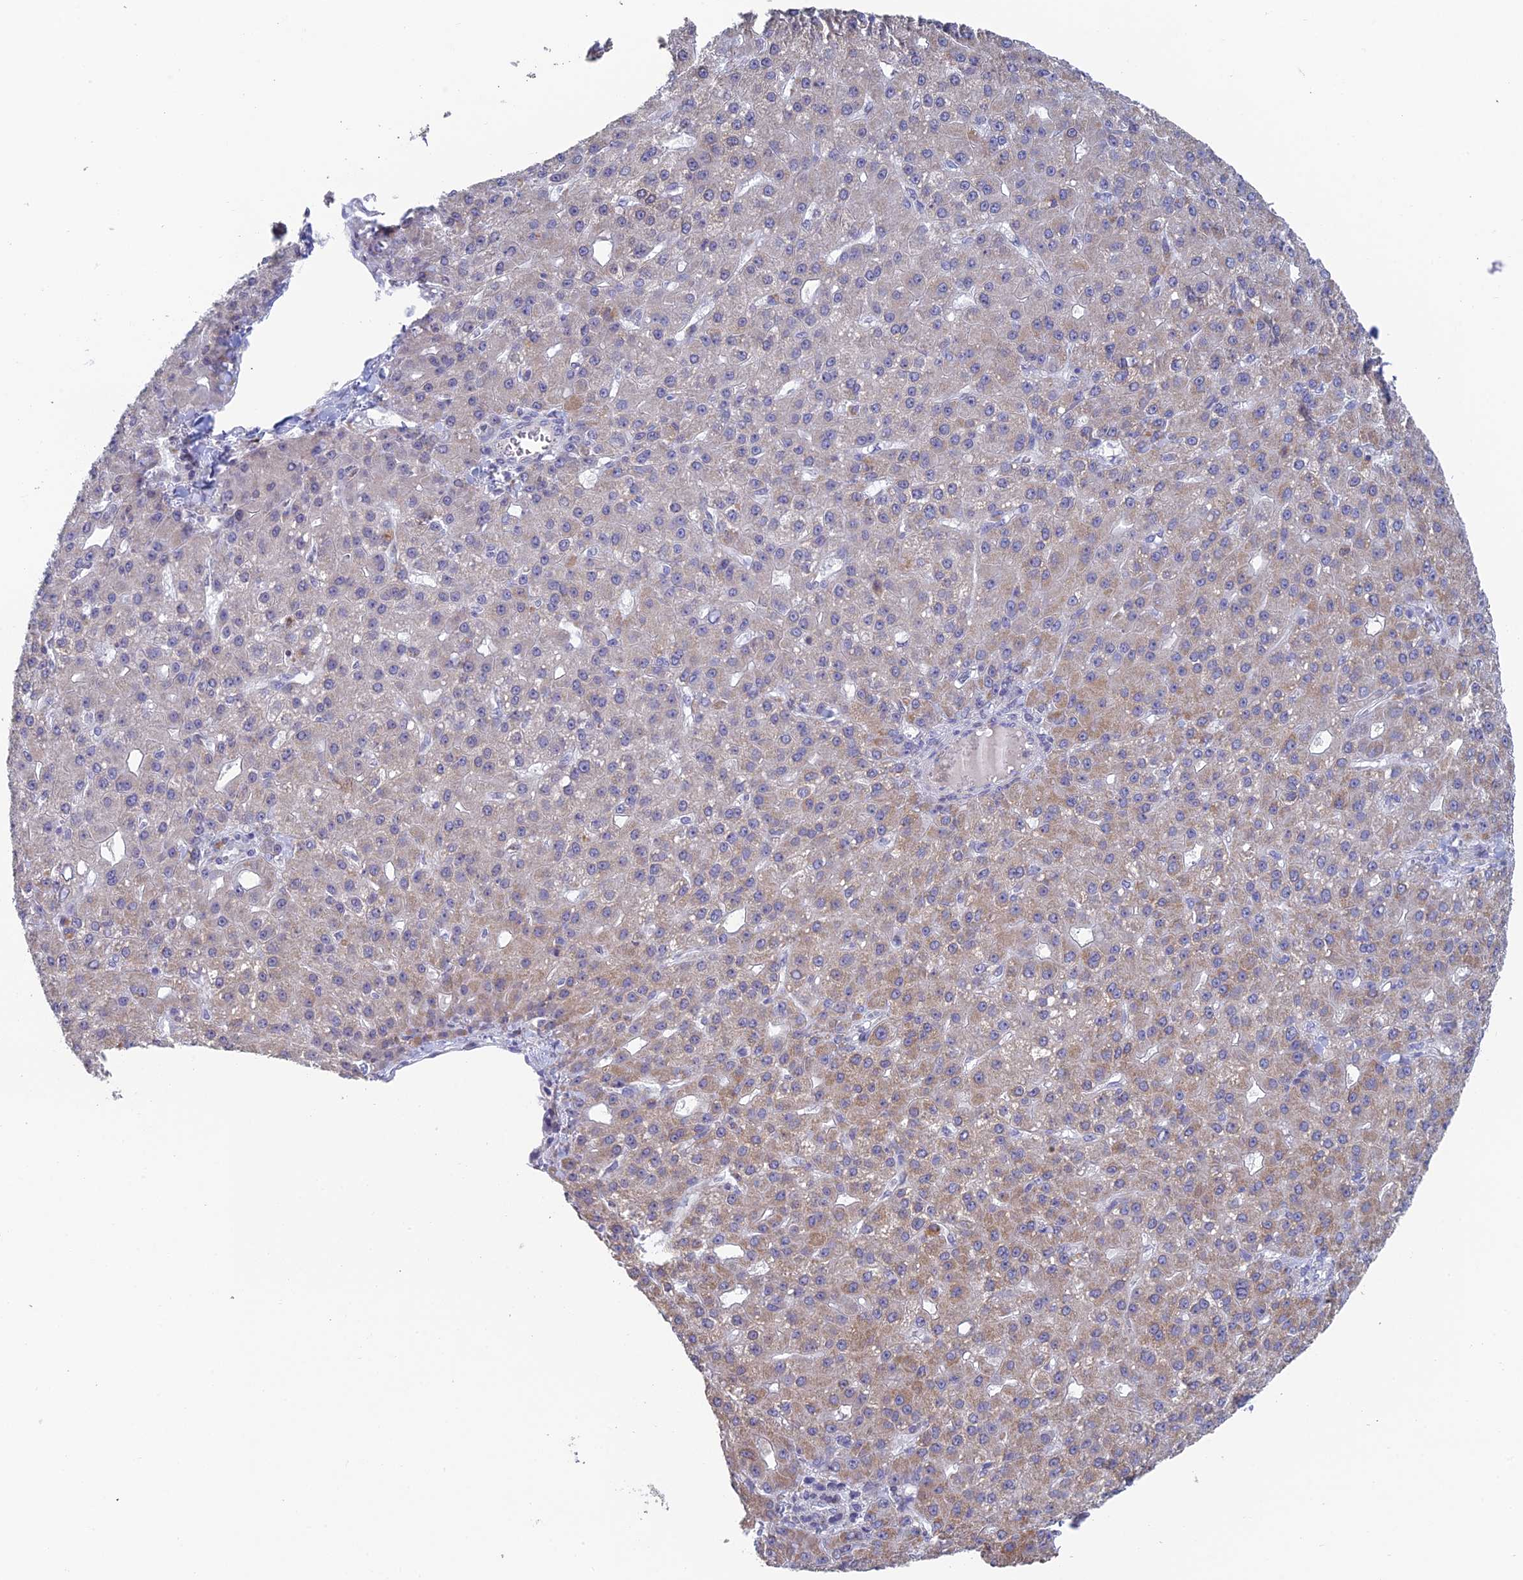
{"staining": {"intensity": "weak", "quantity": "25%-75%", "location": "cytoplasmic/membranous"}, "tissue": "liver cancer", "cell_type": "Tumor cells", "image_type": "cancer", "snomed": [{"axis": "morphology", "description": "Carcinoma, Hepatocellular, NOS"}, {"axis": "topography", "description": "Liver"}], "caption": "Protein expression analysis of human liver cancer (hepatocellular carcinoma) reveals weak cytoplasmic/membranous positivity in about 25%-75% of tumor cells. Ihc stains the protein in brown and the nuclei are stained blue.", "gene": "REXO5", "patient": {"sex": "male", "age": 67}}